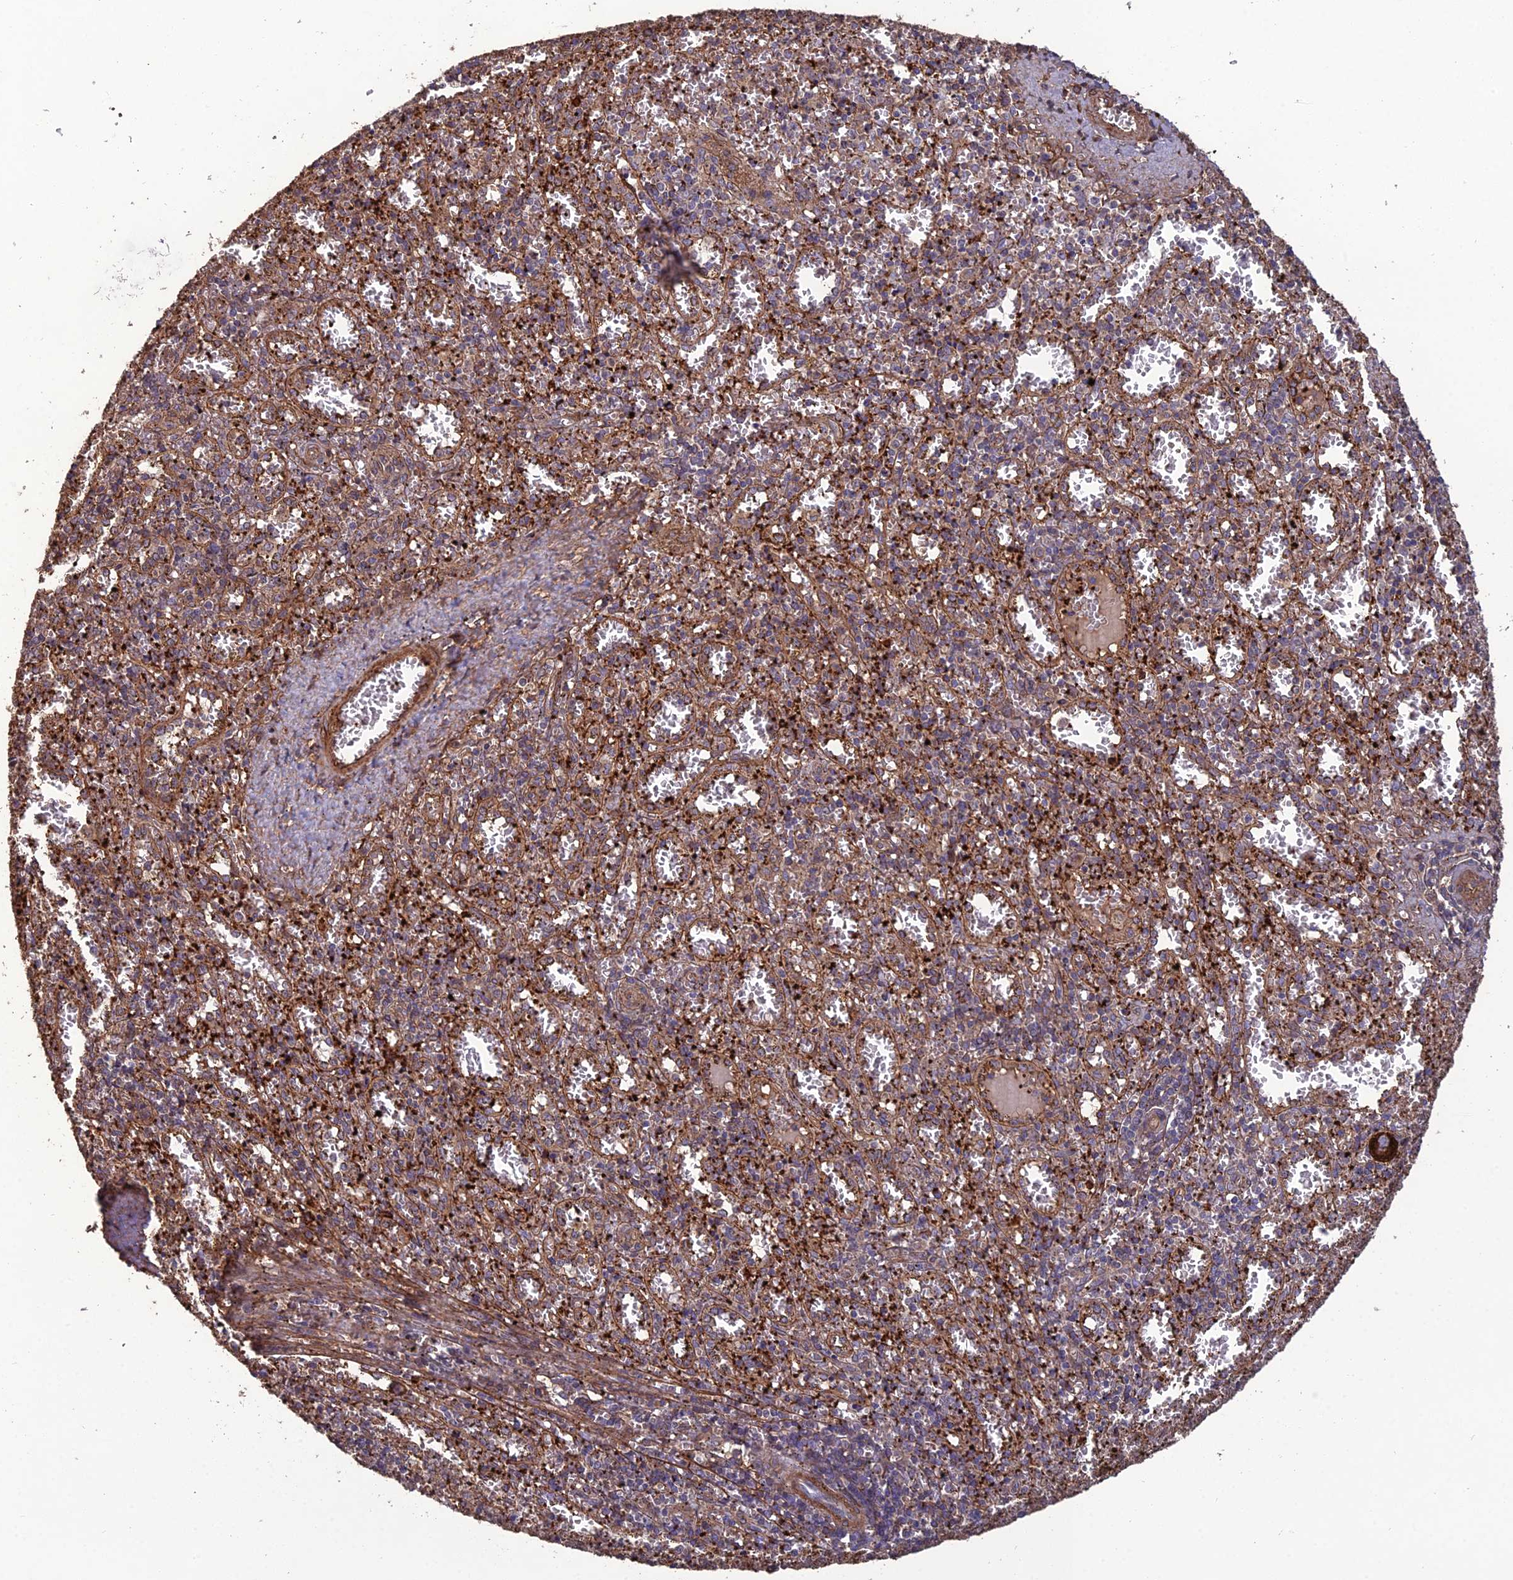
{"staining": {"intensity": "moderate", "quantity": "<25%", "location": "cytoplasmic/membranous,nuclear"}, "tissue": "spleen", "cell_type": "Cells in red pulp", "image_type": "normal", "snomed": [{"axis": "morphology", "description": "Normal tissue, NOS"}, {"axis": "topography", "description": "Spleen"}], "caption": "Immunohistochemistry of benign spleen exhibits low levels of moderate cytoplasmic/membranous,nuclear positivity in approximately <25% of cells in red pulp.", "gene": "ATP6V0A2", "patient": {"sex": "male", "age": 11}}